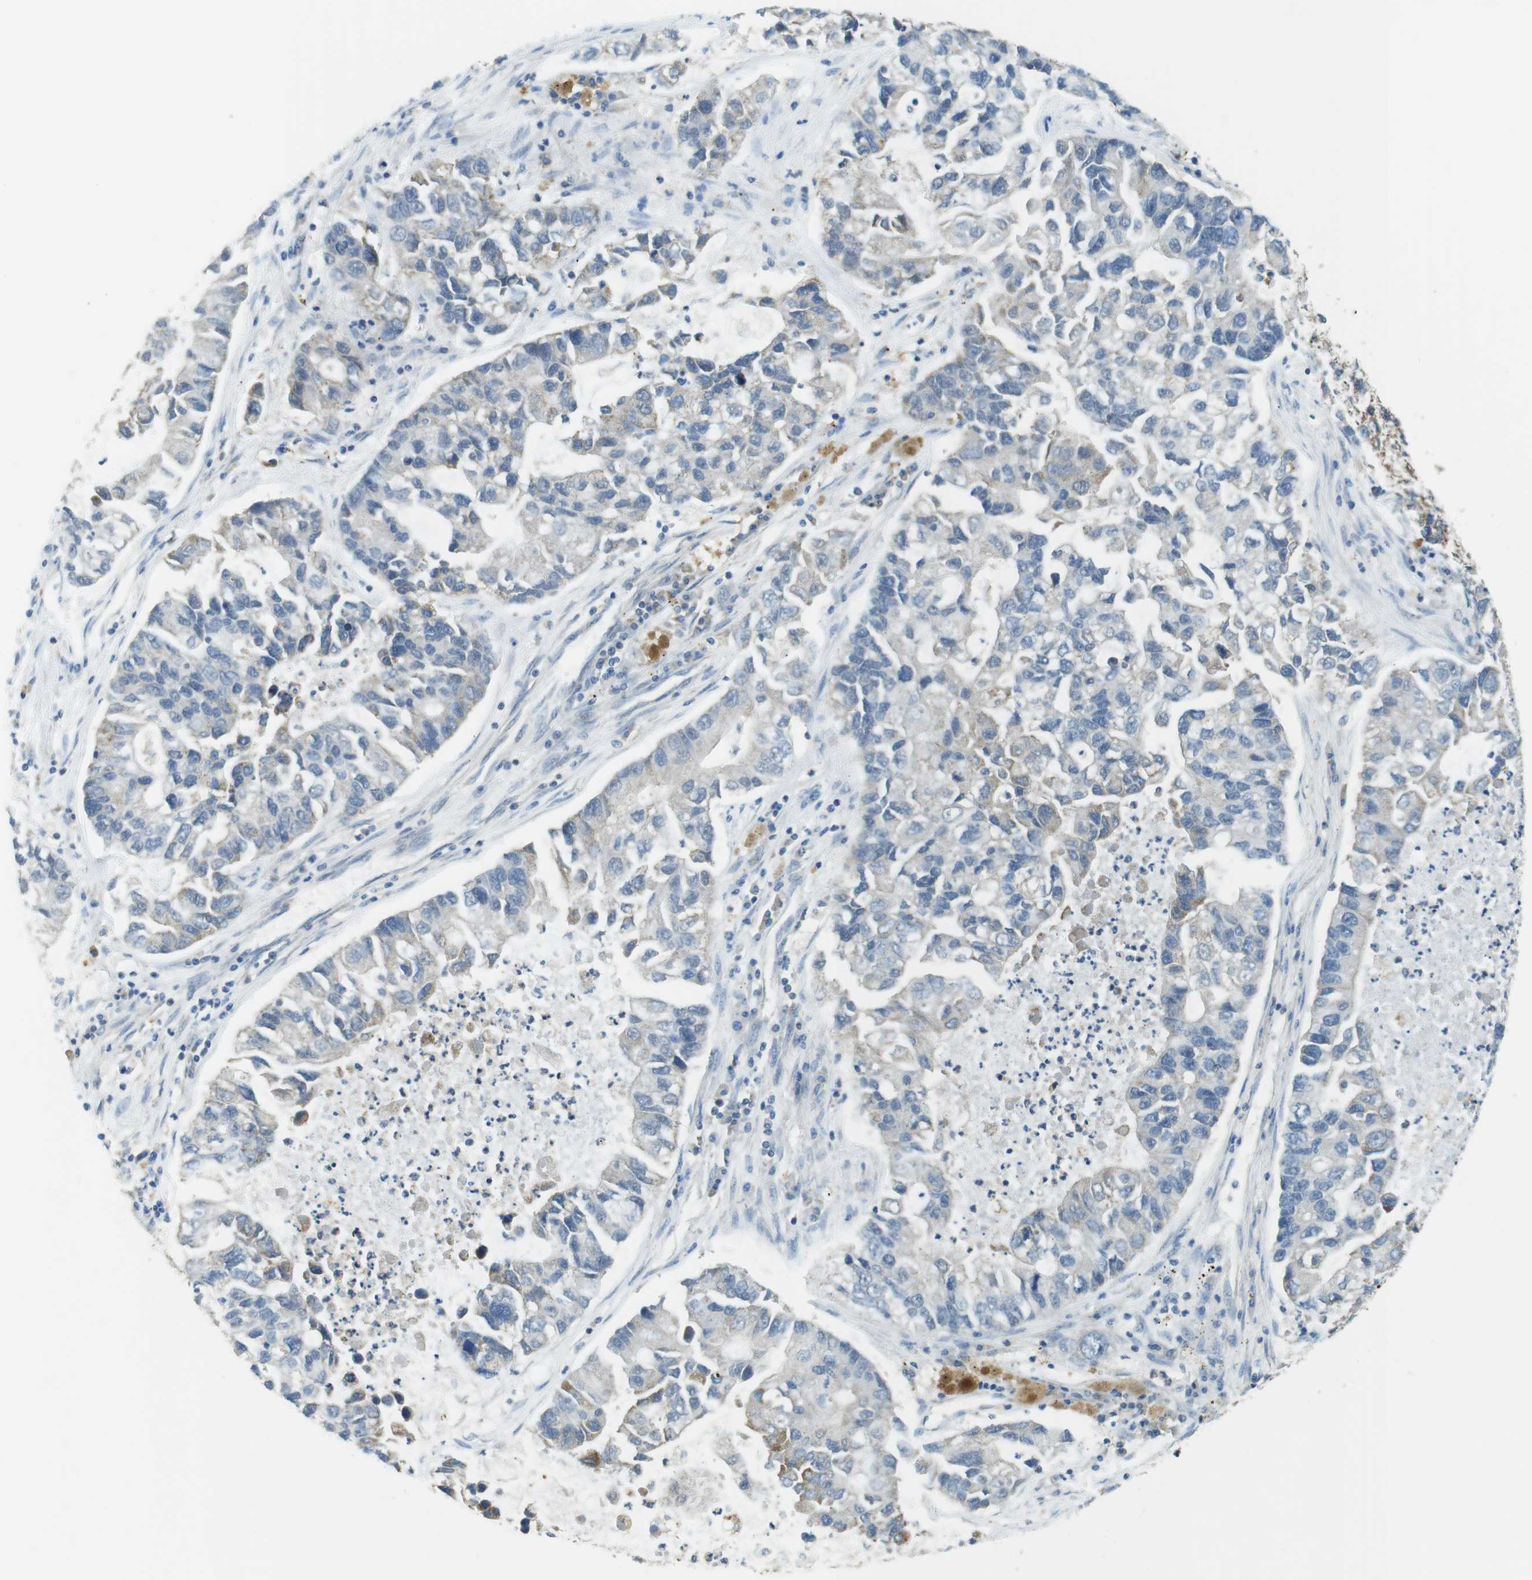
{"staining": {"intensity": "weak", "quantity": "<25%", "location": "cytoplasmic/membranous"}, "tissue": "lung cancer", "cell_type": "Tumor cells", "image_type": "cancer", "snomed": [{"axis": "morphology", "description": "Adenocarcinoma, NOS"}, {"axis": "topography", "description": "Lung"}], "caption": "This is a histopathology image of immunohistochemistry (IHC) staining of lung cancer, which shows no staining in tumor cells. Brightfield microscopy of immunohistochemistry (IHC) stained with DAB (3,3'-diaminobenzidine) (brown) and hematoxylin (blue), captured at high magnification.", "gene": "BRI3BP", "patient": {"sex": "female", "age": 51}}